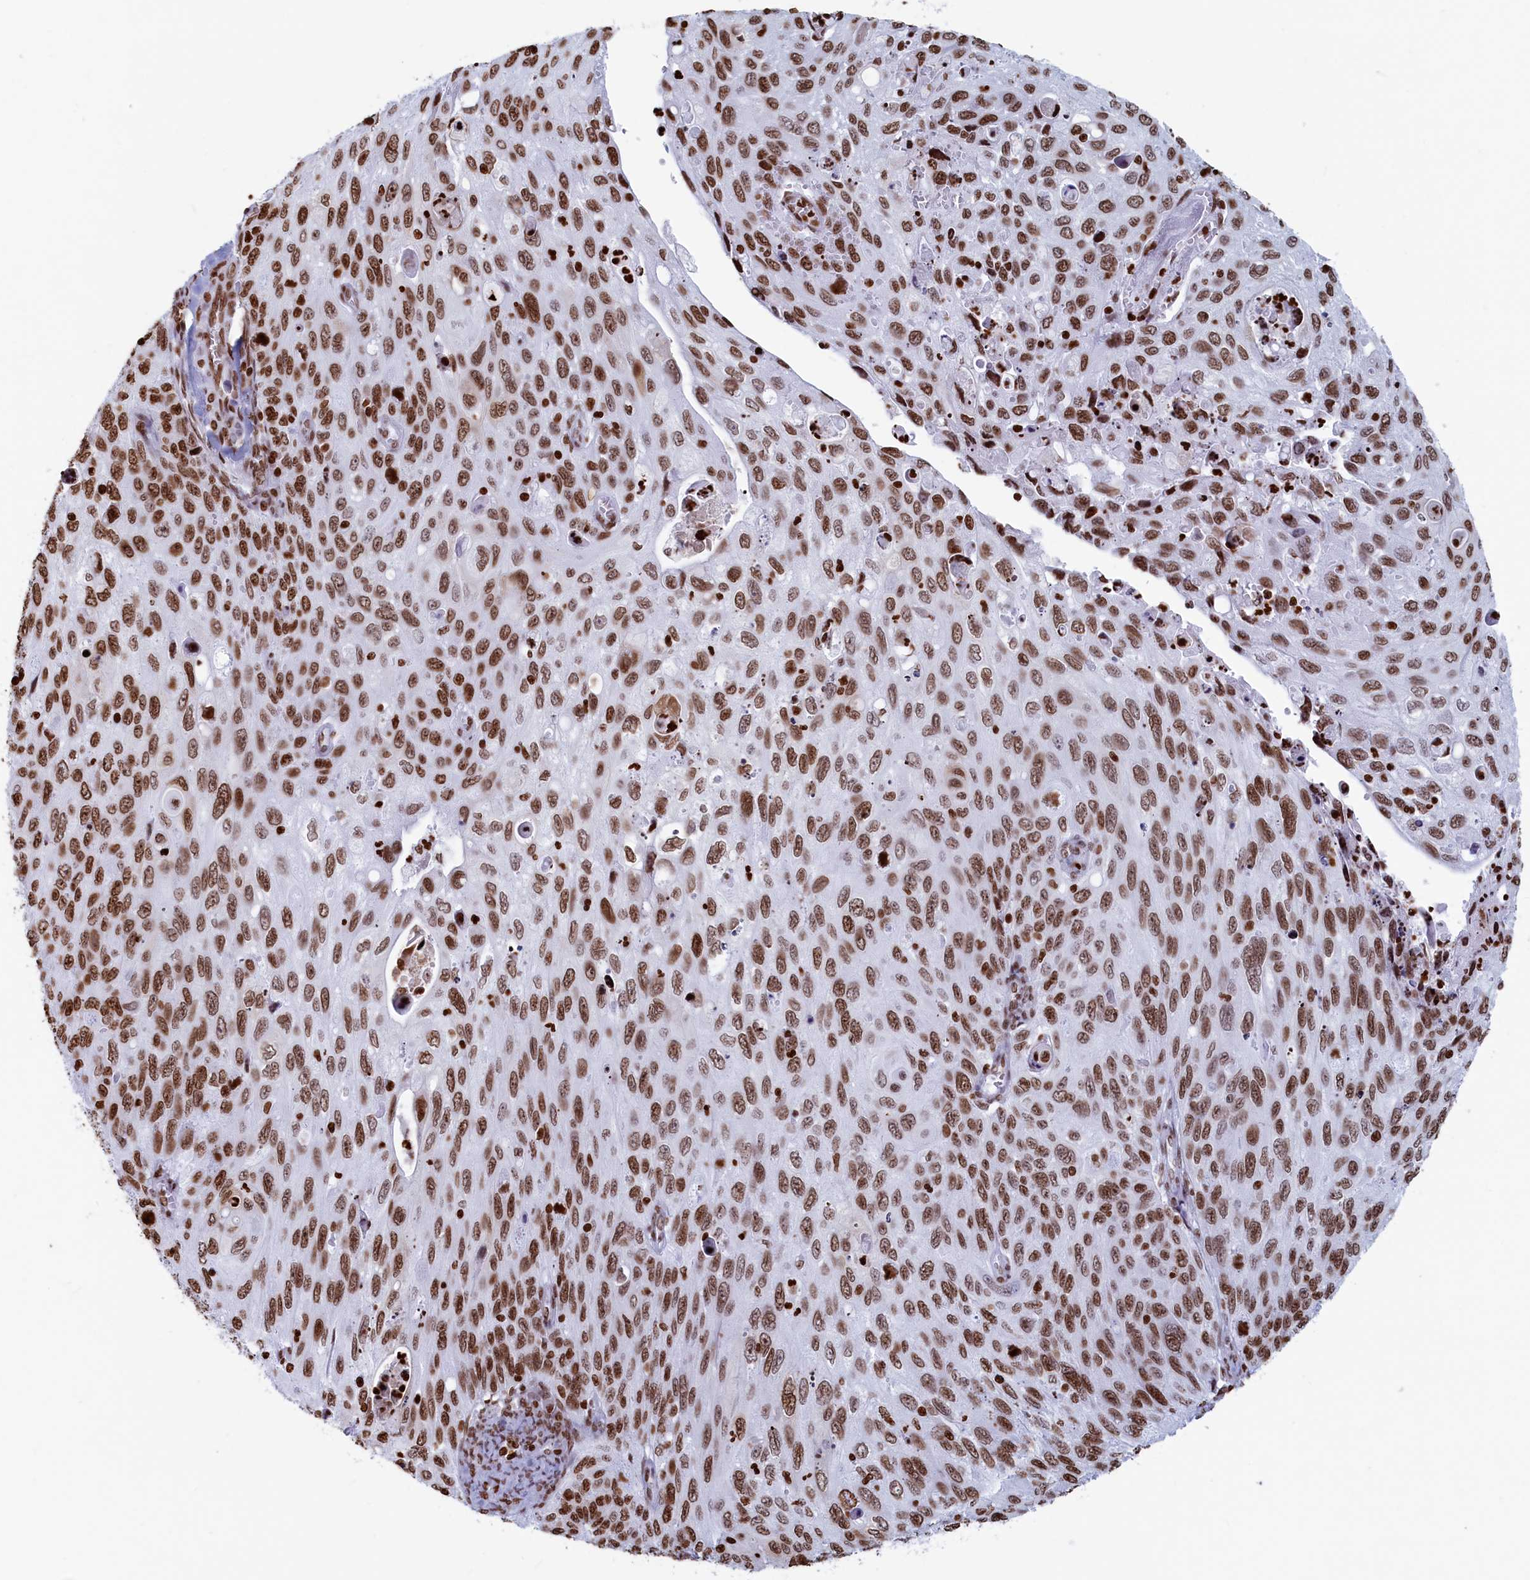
{"staining": {"intensity": "strong", "quantity": ">75%", "location": "nuclear"}, "tissue": "cervical cancer", "cell_type": "Tumor cells", "image_type": "cancer", "snomed": [{"axis": "morphology", "description": "Squamous cell carcinoma, NOS"}, {"axis": "topography", "description": "Cervix"}], "caption": "Immunohistochemical staining of human cervical cancer (squamous cell carcinoma) exhibits high levels of strong nuclear positivity in about >75% of tumor cells.", "gene": "APOBEC3A", "patient": {"sex": "female", "age": 70}}